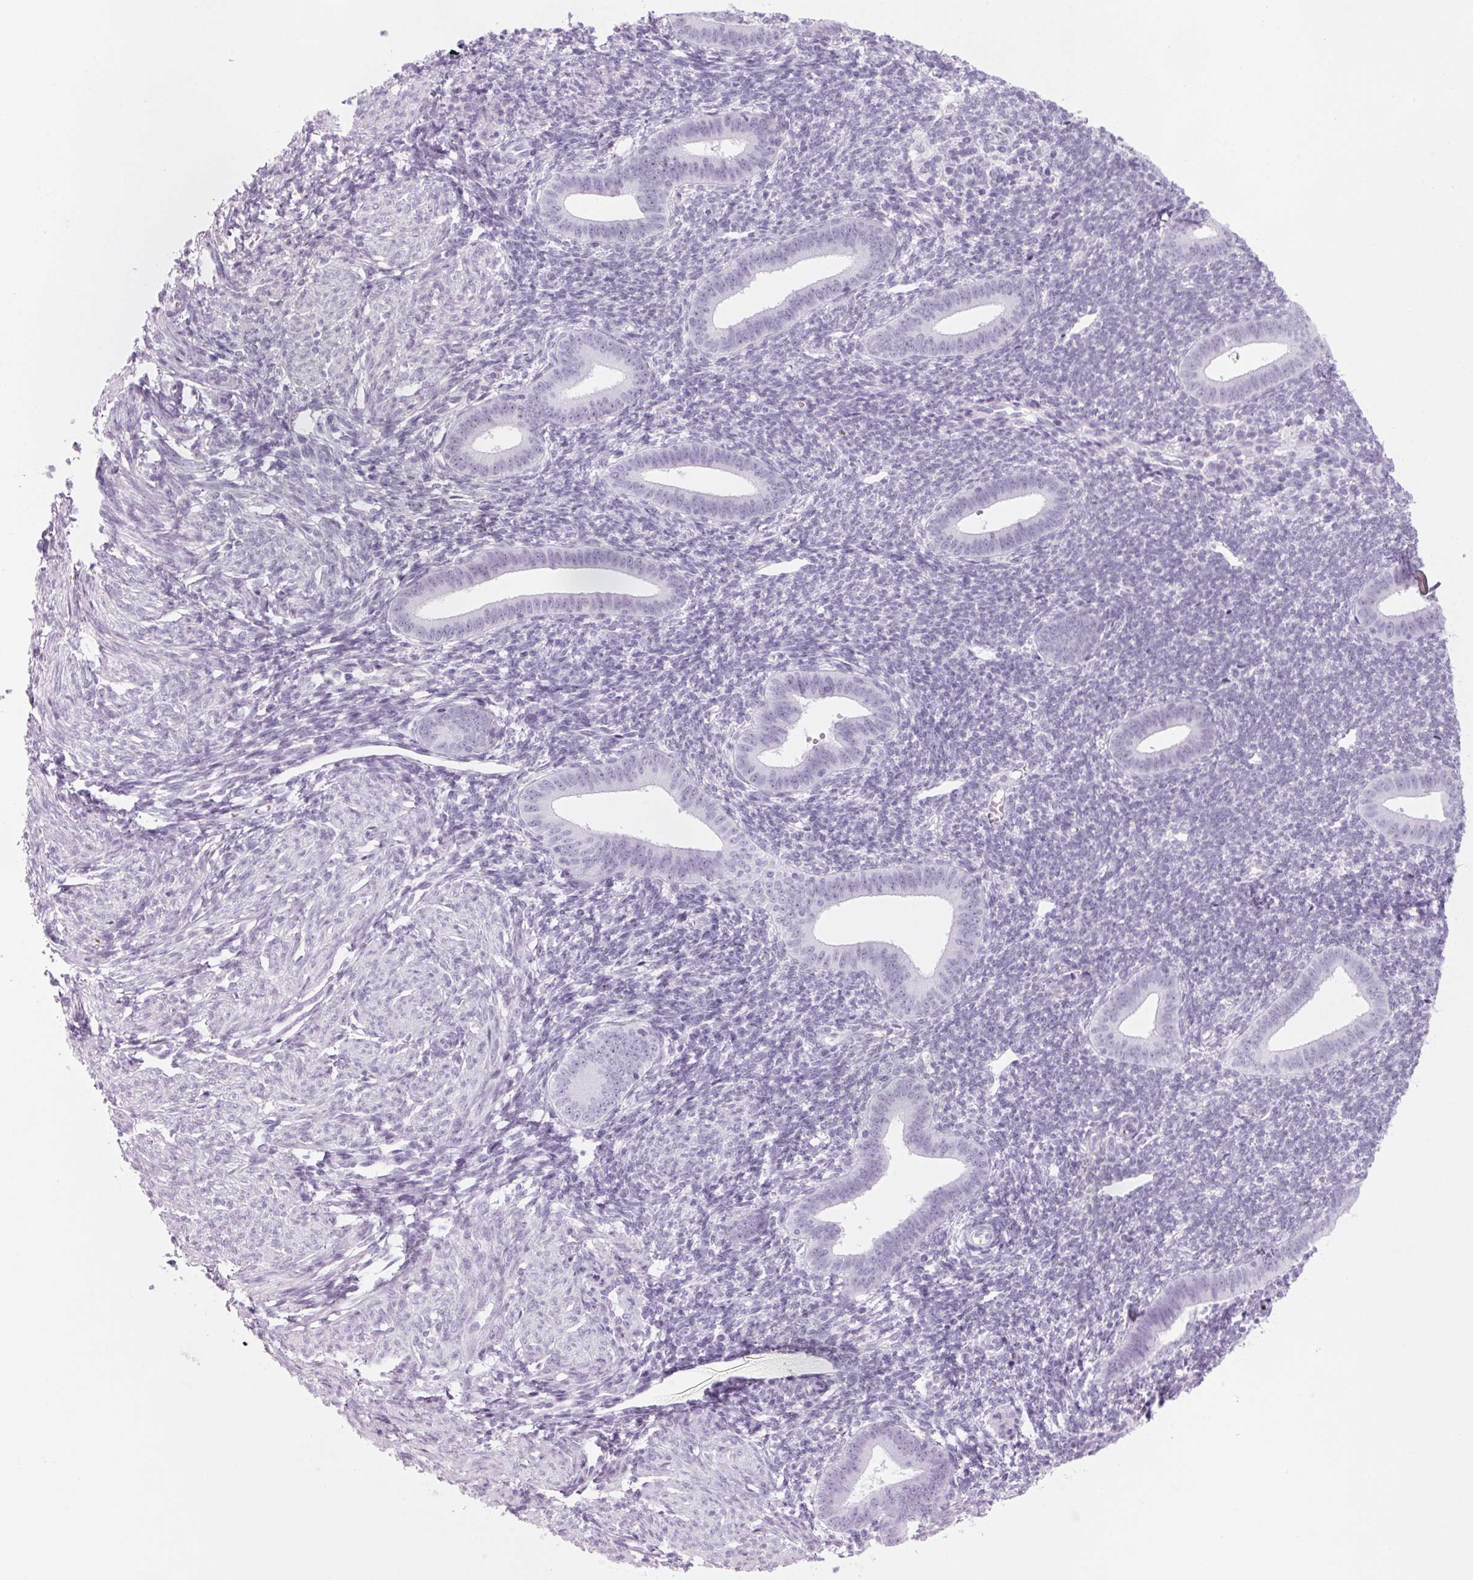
{"staining": {"intensity": "negative", "quantity": "none", "location": "none"}, "tissue": "endometrium", "cell_type": "Cells in endometrial stroma", "image_type": "normal", "snomed": [{"axis": "morphology", "description": "Normal tissue, NOS"}, {"axis": "topography", "description": "Endometrium"}], "caption": "A high-resolution micrograph shows IHC staining of normal endometrium, which shows no significant expression in cells in endometrial stroma.", "gene": "DNTTIP2", "patient": {"sex": "female", "age": 25}}